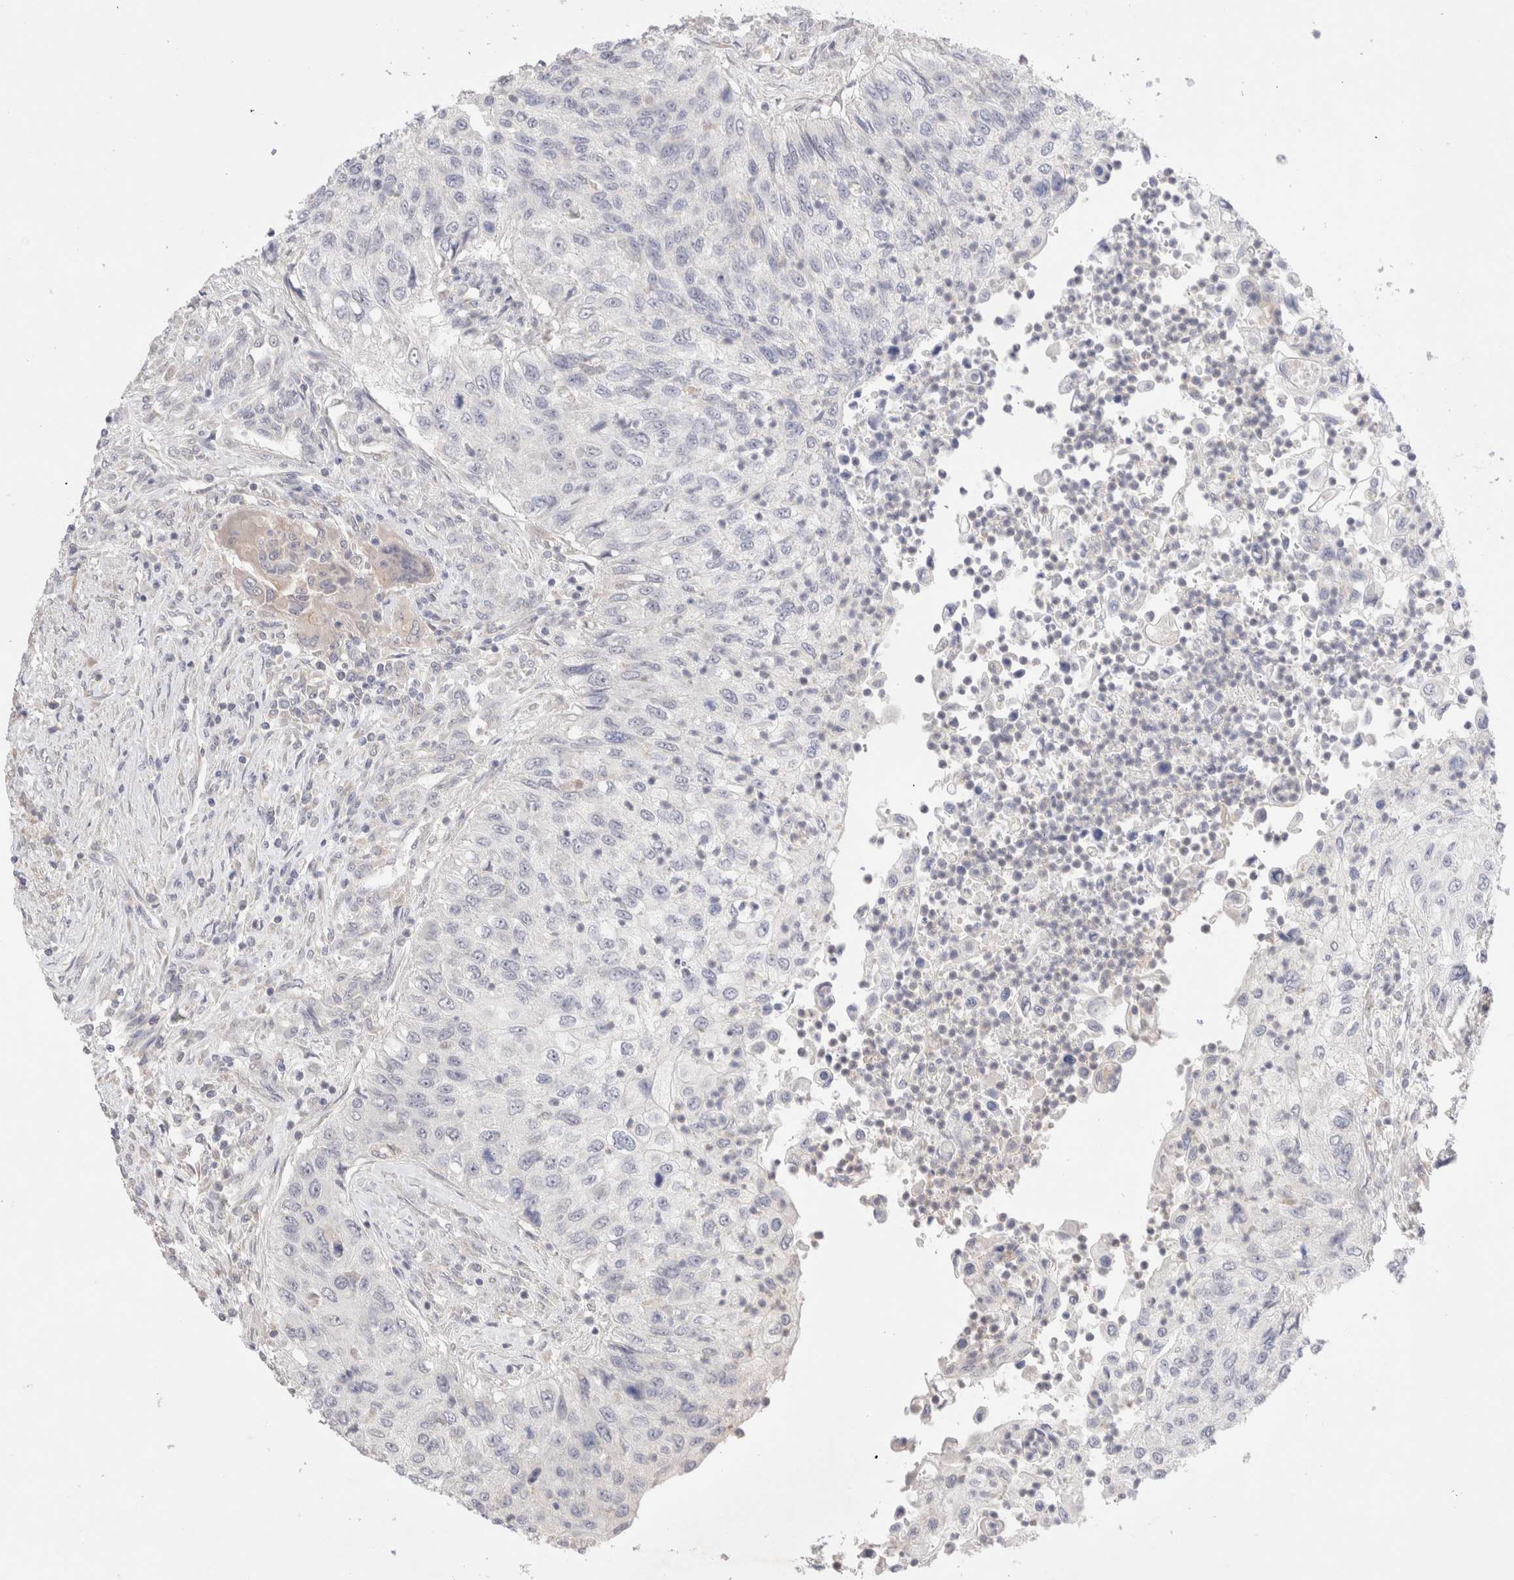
{"staining": {"intensity": "negative", "quantity": "none", "location": "none"}, "tissue": "urothelial cancer", "cell_type": "Tumor cells", "image_type": "cancer", "snomed": [{"axis": "morphology", "description": "Urothelial carcinoma, High grade"}, {"axis": "topography", "description": "Urinary bladder"}], "caption": "Immunohistochemical staining of human urothelial cancer shows no significant positivity in tumor cells.", "gene": "SPATA20", "patient": {"sex": "female", "age": 60}}